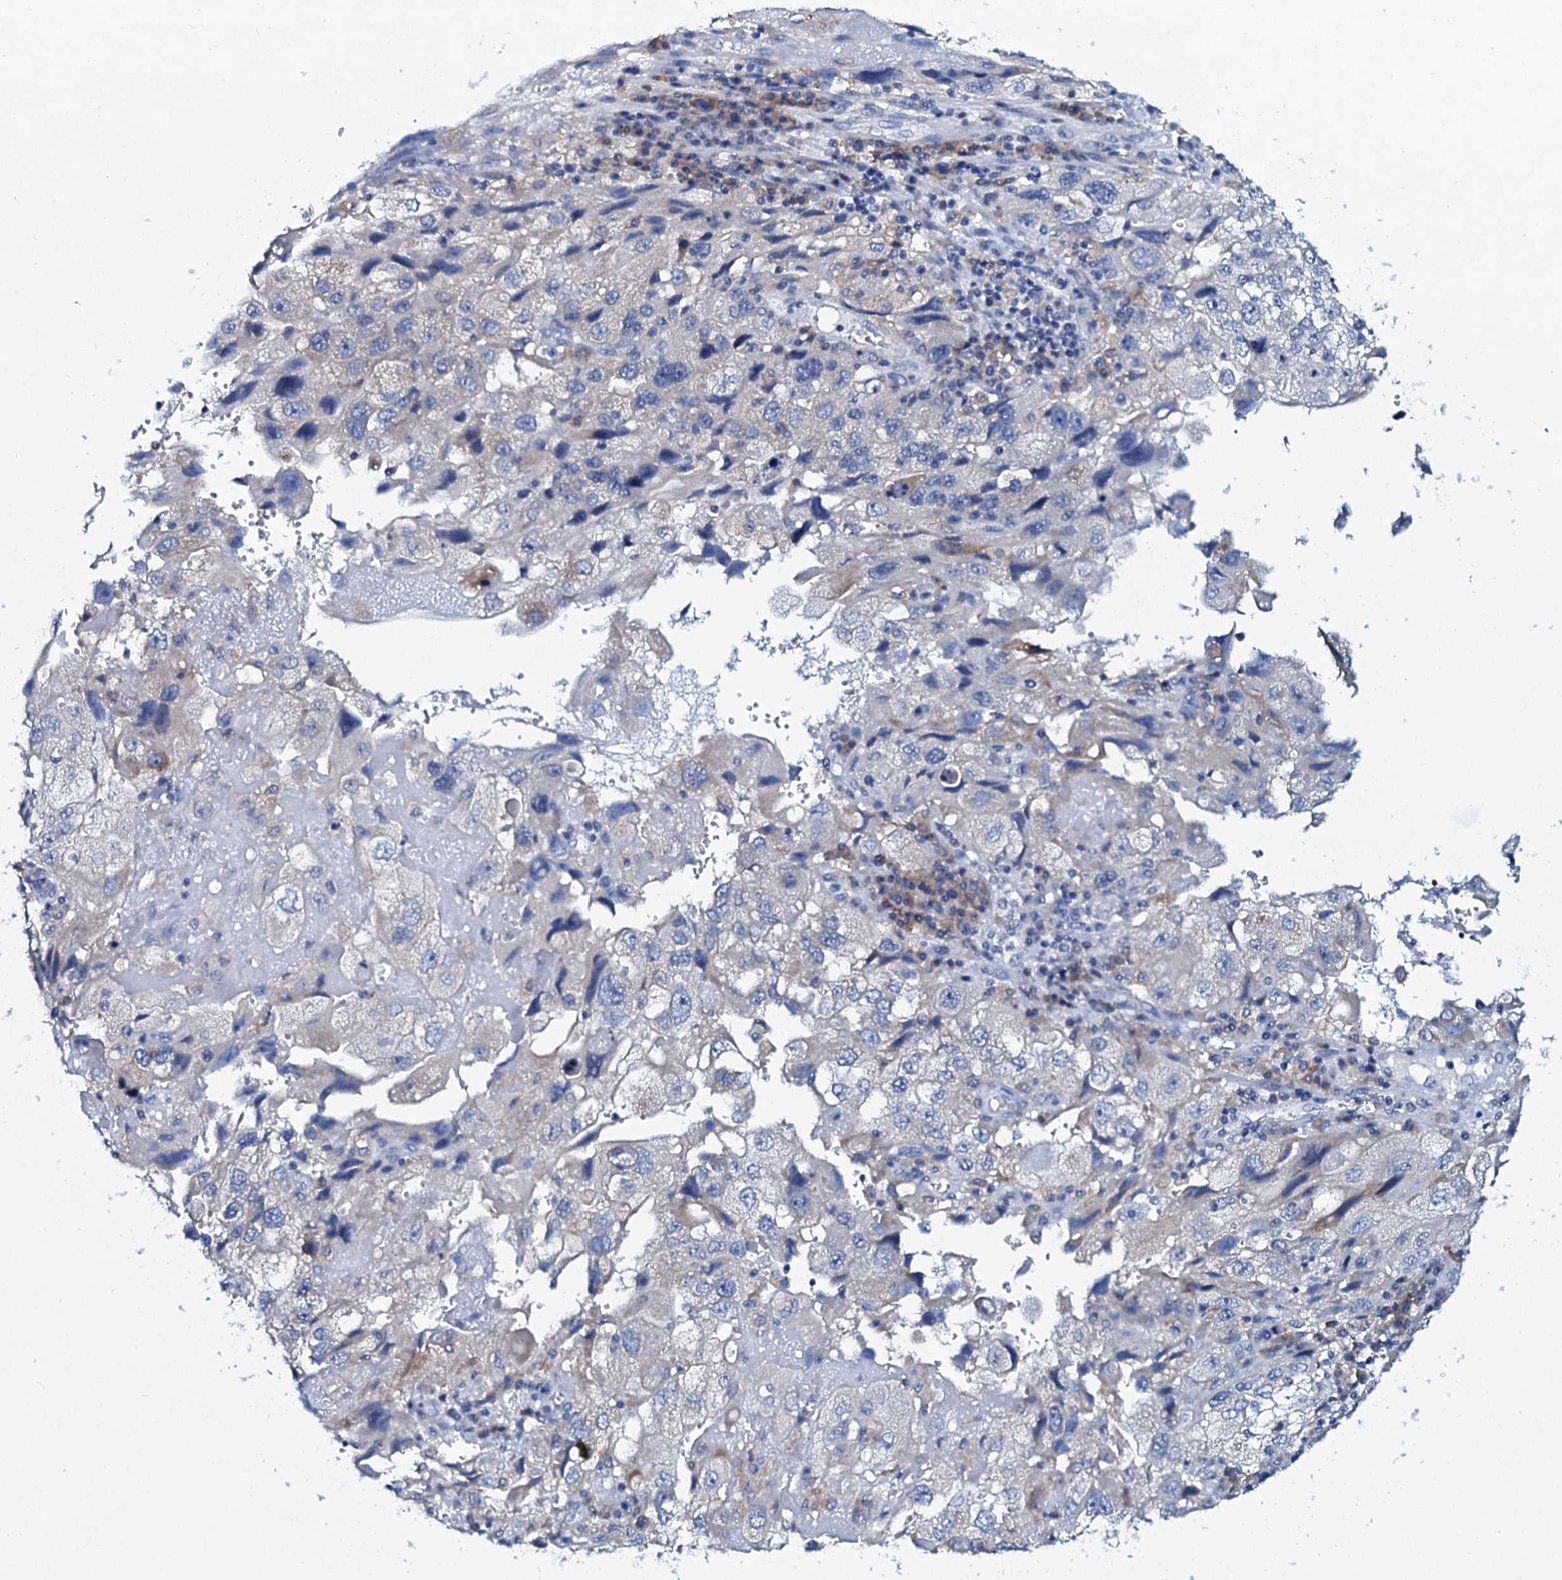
{"staining": {"intensity": "weak", "quantity": "<25%", "location": "cytoplasmic/membranous"}, "tissue": "endometrial cancer", "cell_type": "Tumor cells", "image_type": "cancer", "snomed": [{"axis": "morphology", "description": "Adenocarcinoma, NOS"}, {"axis": "topography", "description": "Endometrium"}], "caption": "Human adenocarcinoma (endometrial) stained for a protein using immunohistochemistry displays no positivity in tumor cells.", "gene": "TPGS2", "patient": {"sex": "female", "age": 49}}